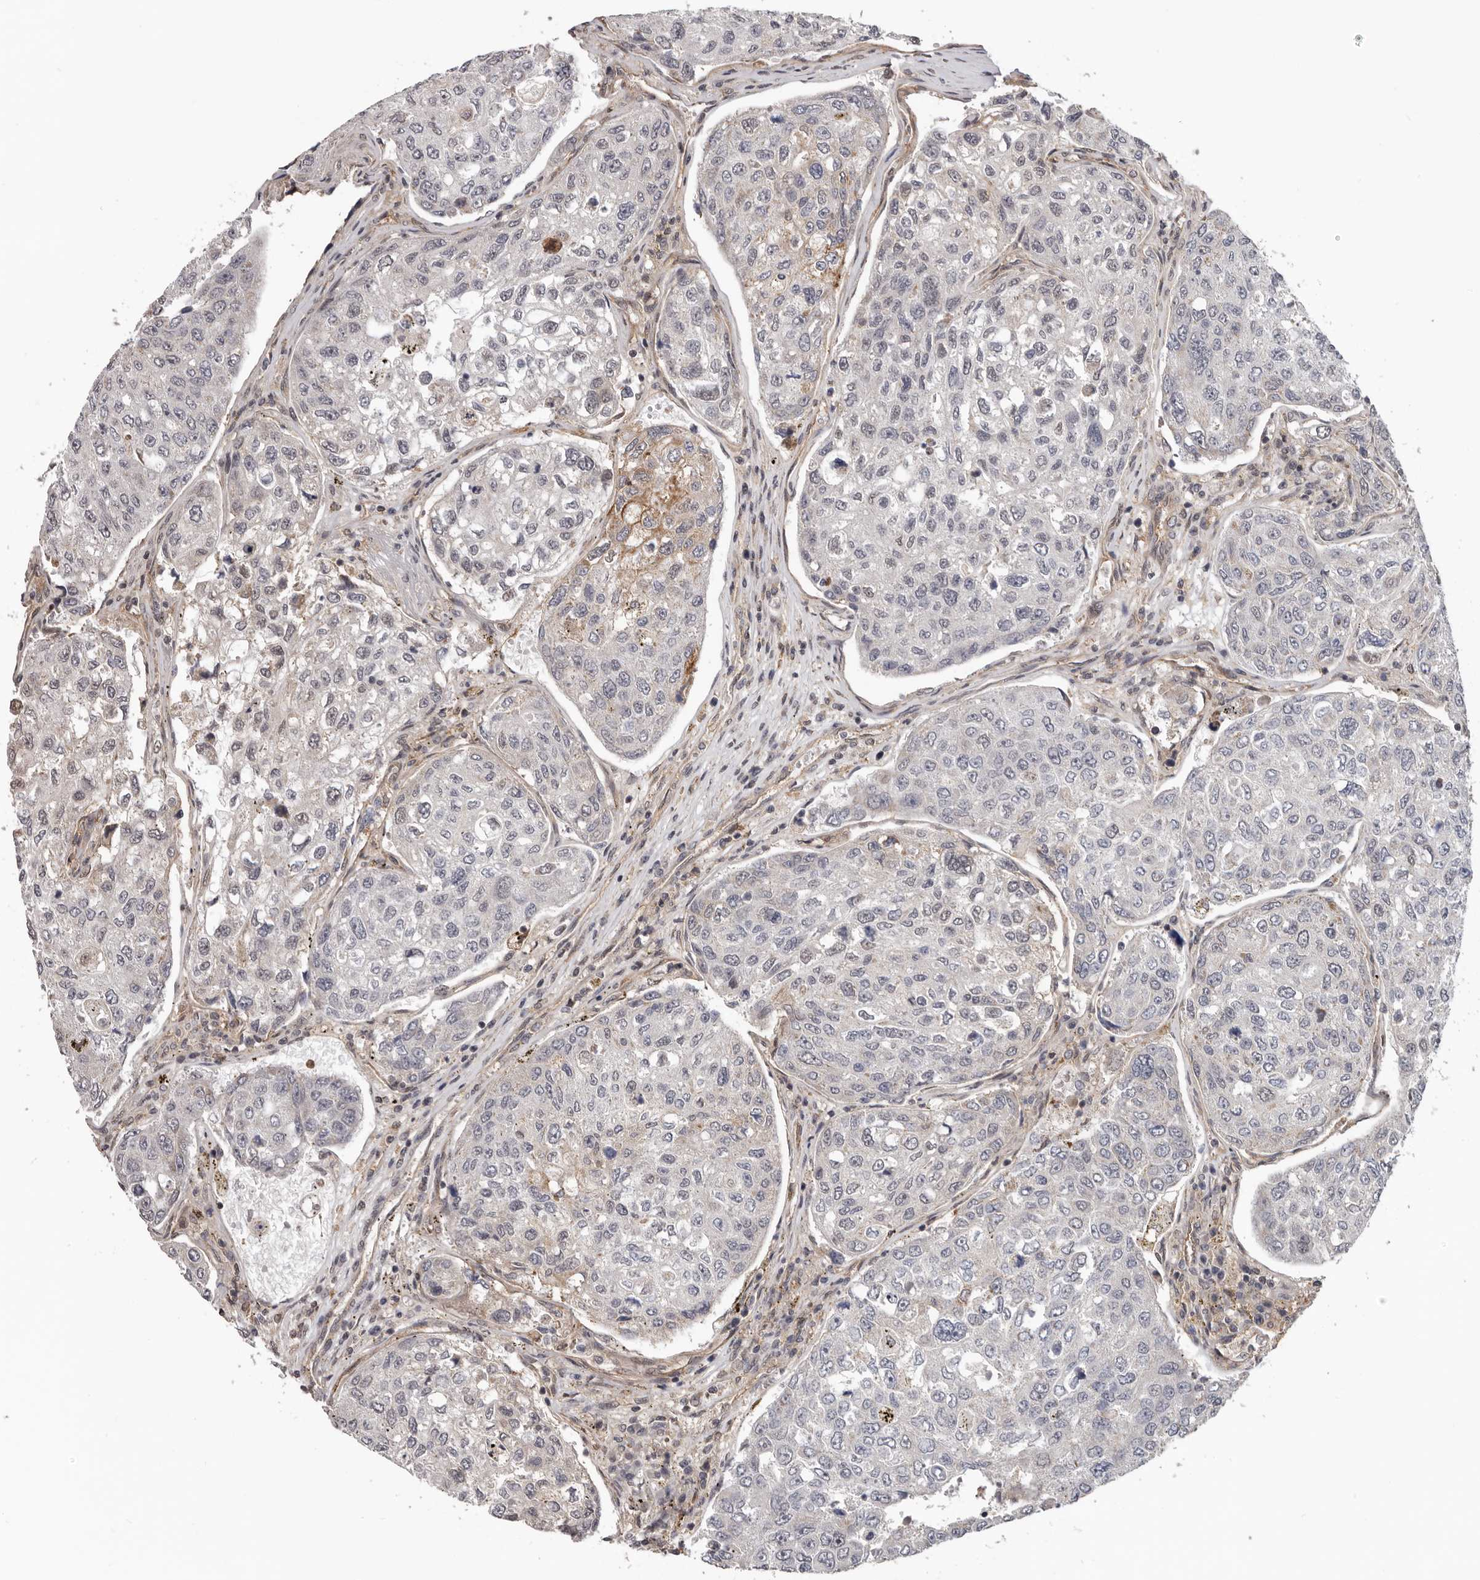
{"staining": {"intensity": "negative", "quantity": "none", "location": "none"}, "tissue": "urothelial cancer", "cell_type": "Tumor cells", "image_type": "cancer", "snomed": [{"axis": "morphology", "description": "Urothelial carcinoma, High grade"}, {"axis": "topography", "description": "Lymph node"}, {"axis": "topography", "description": "Urinary bladder"}], "caption": "There is no significant staining in tumor cells of urothelial carcinoma (high-grade).", "gene": "MOGAT2", "patient": {"sex": "male", "age": 51}}